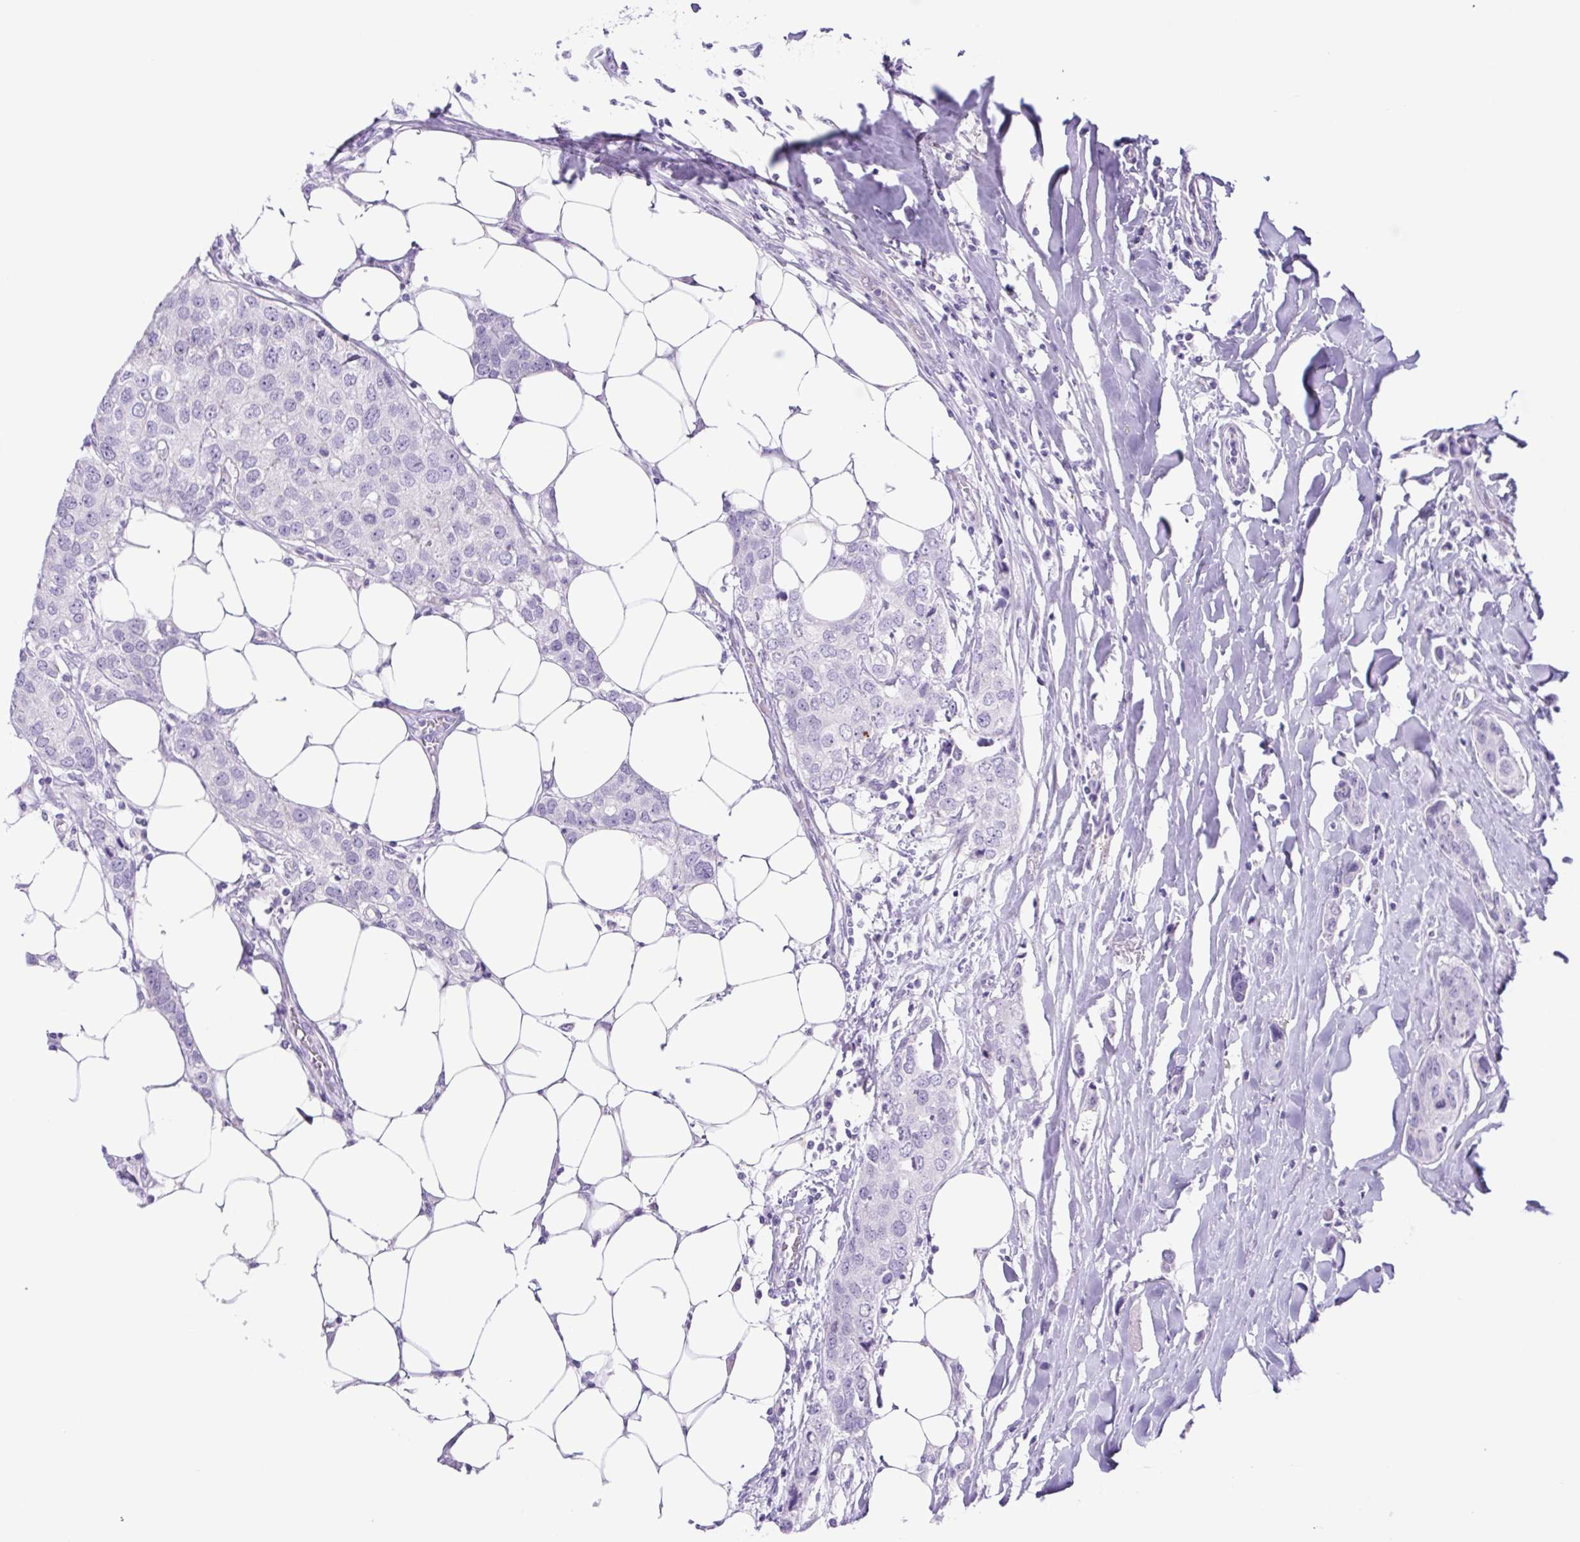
{"staining": {"intensity": "negative", "quantity": "none", "location": "none"}, "tissue": "breast cancer", "cell_type": "Tumor cells", "image_type": "cancer", "snomed": [{"axis": "morphology", "description": "Duct carcinoma"}, {"axis": "topography", "description": "Breast"}], "caption": "Immunohistochemical staining of human breast cancer (infiltrating ductal carcinoma) exhibits no significant positivity in tumor cells.", "gene": "CDSN", "patient": {"sex": "female", "age": 80}}